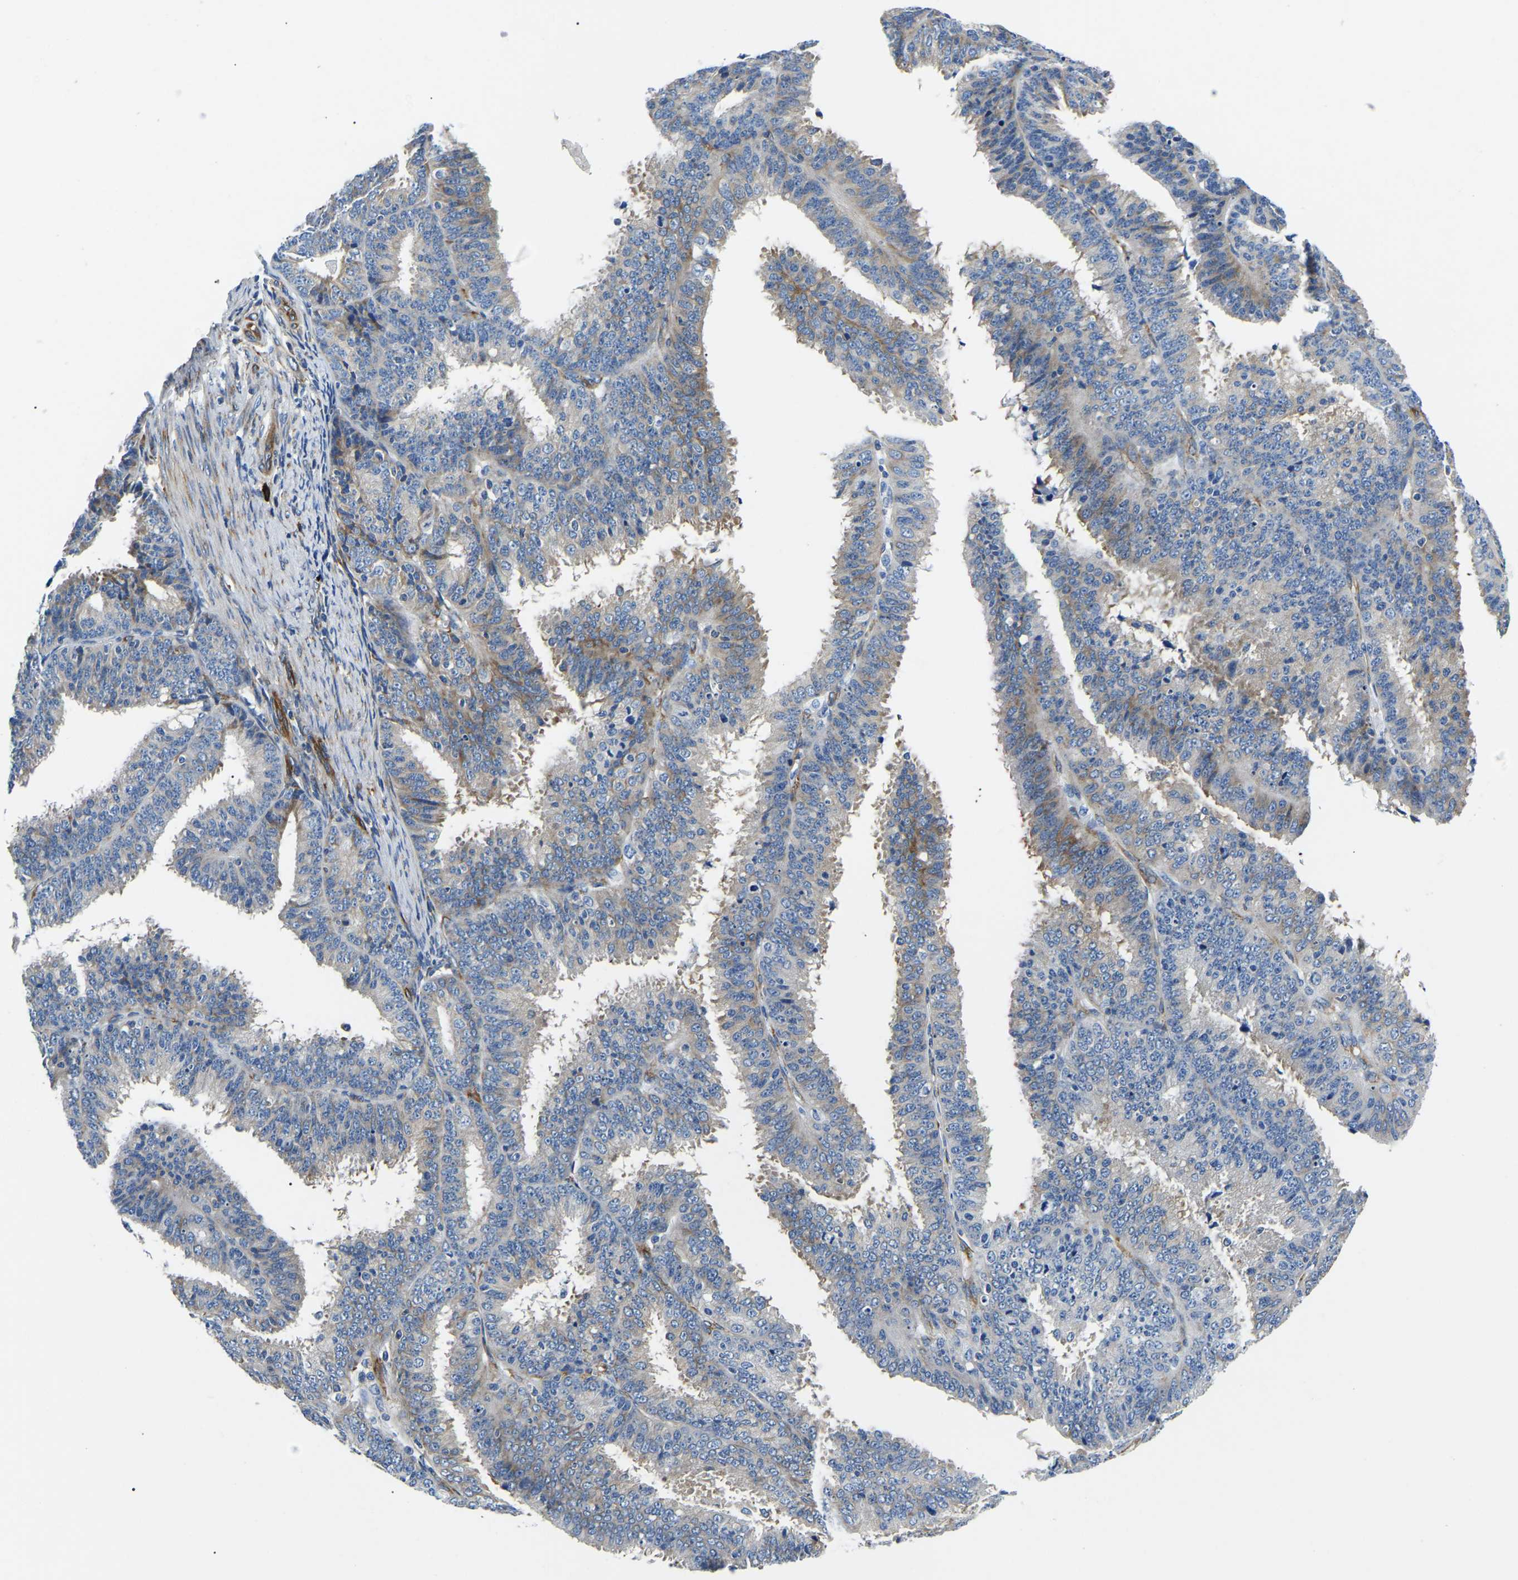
{"staining": {"intensity": "weak", "quantity": "<25%", "location": "cytoplasmic/membranous"}, "tissue": "endometrial cancer", "cell_type": "Tumor cells", "image_type": "cancer", "snomed": [{"axis": "morphology", "description": "Adenocarcinoma, NOS"}, {"axis": "topography", "description": "Endometrium"}], "caption": "This is an IHC histopathology image of human adenocarcinoma (endometrial). There is no expression in tumor cells.", "gene": "DUSP8", "patient": {"sex": "female", "age": 70}}